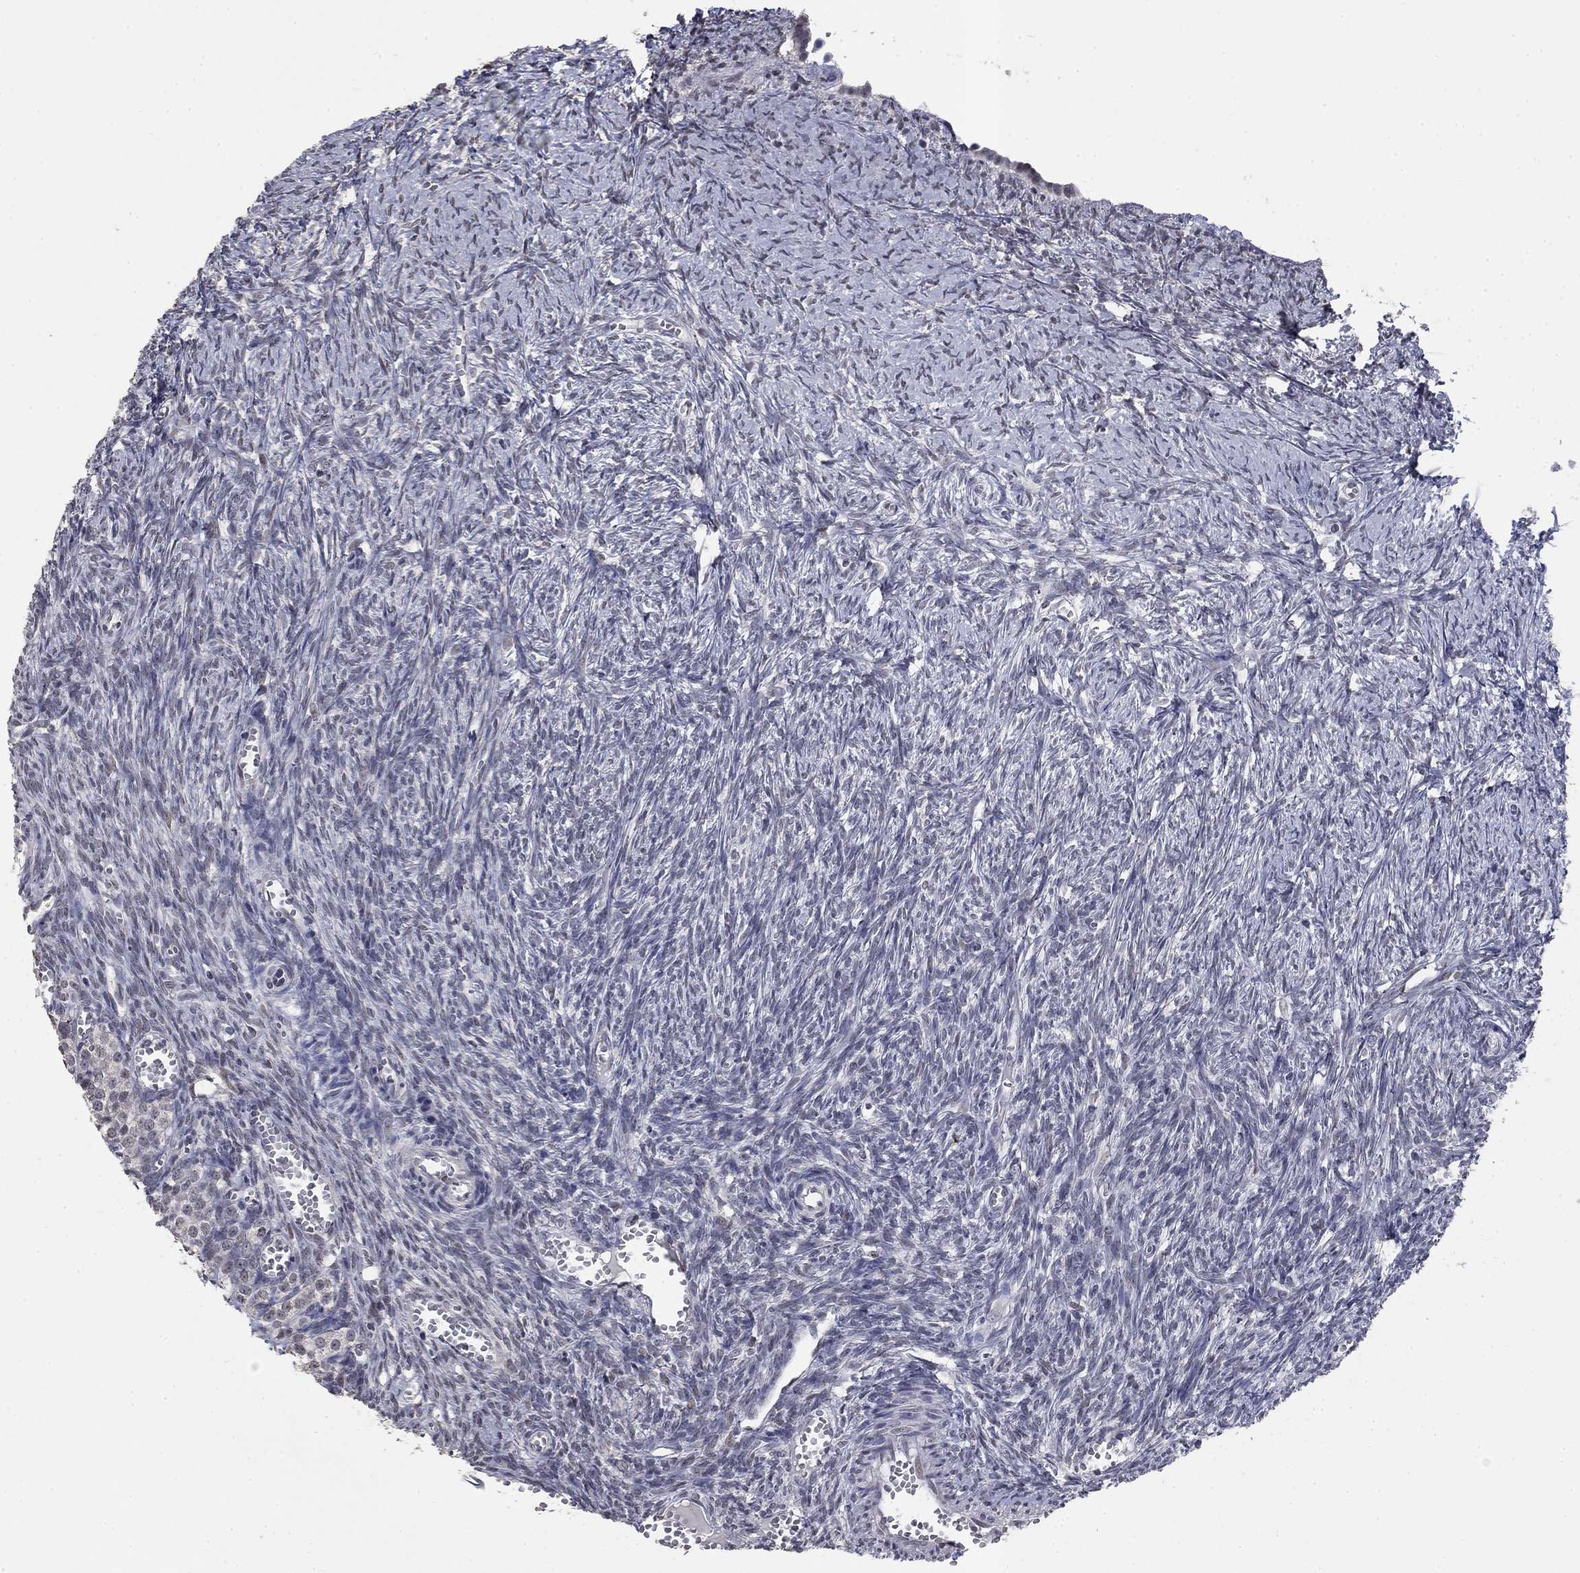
{"staining": {"intensity": "negative", "quantity": "none", "location": "none"}, "tissue": "ovary", "cell_type": "Follicle cells", "image_type": "normal", "snomed": [{"axis": "morphology", "description": "Normal tissue, NOS"}, {"axis": "topography", "description": "Ovary"}], "caption": "Follicle cells show no significant protein positivity in normal ovary. The staining was performed using DAB to visualize the protein expression in brown, while the nuclei were stained in blue with hematoxylin (Magnification: 20x).", "gene": "SPATA33", "patient": {"sex": "female", "age": 43}}